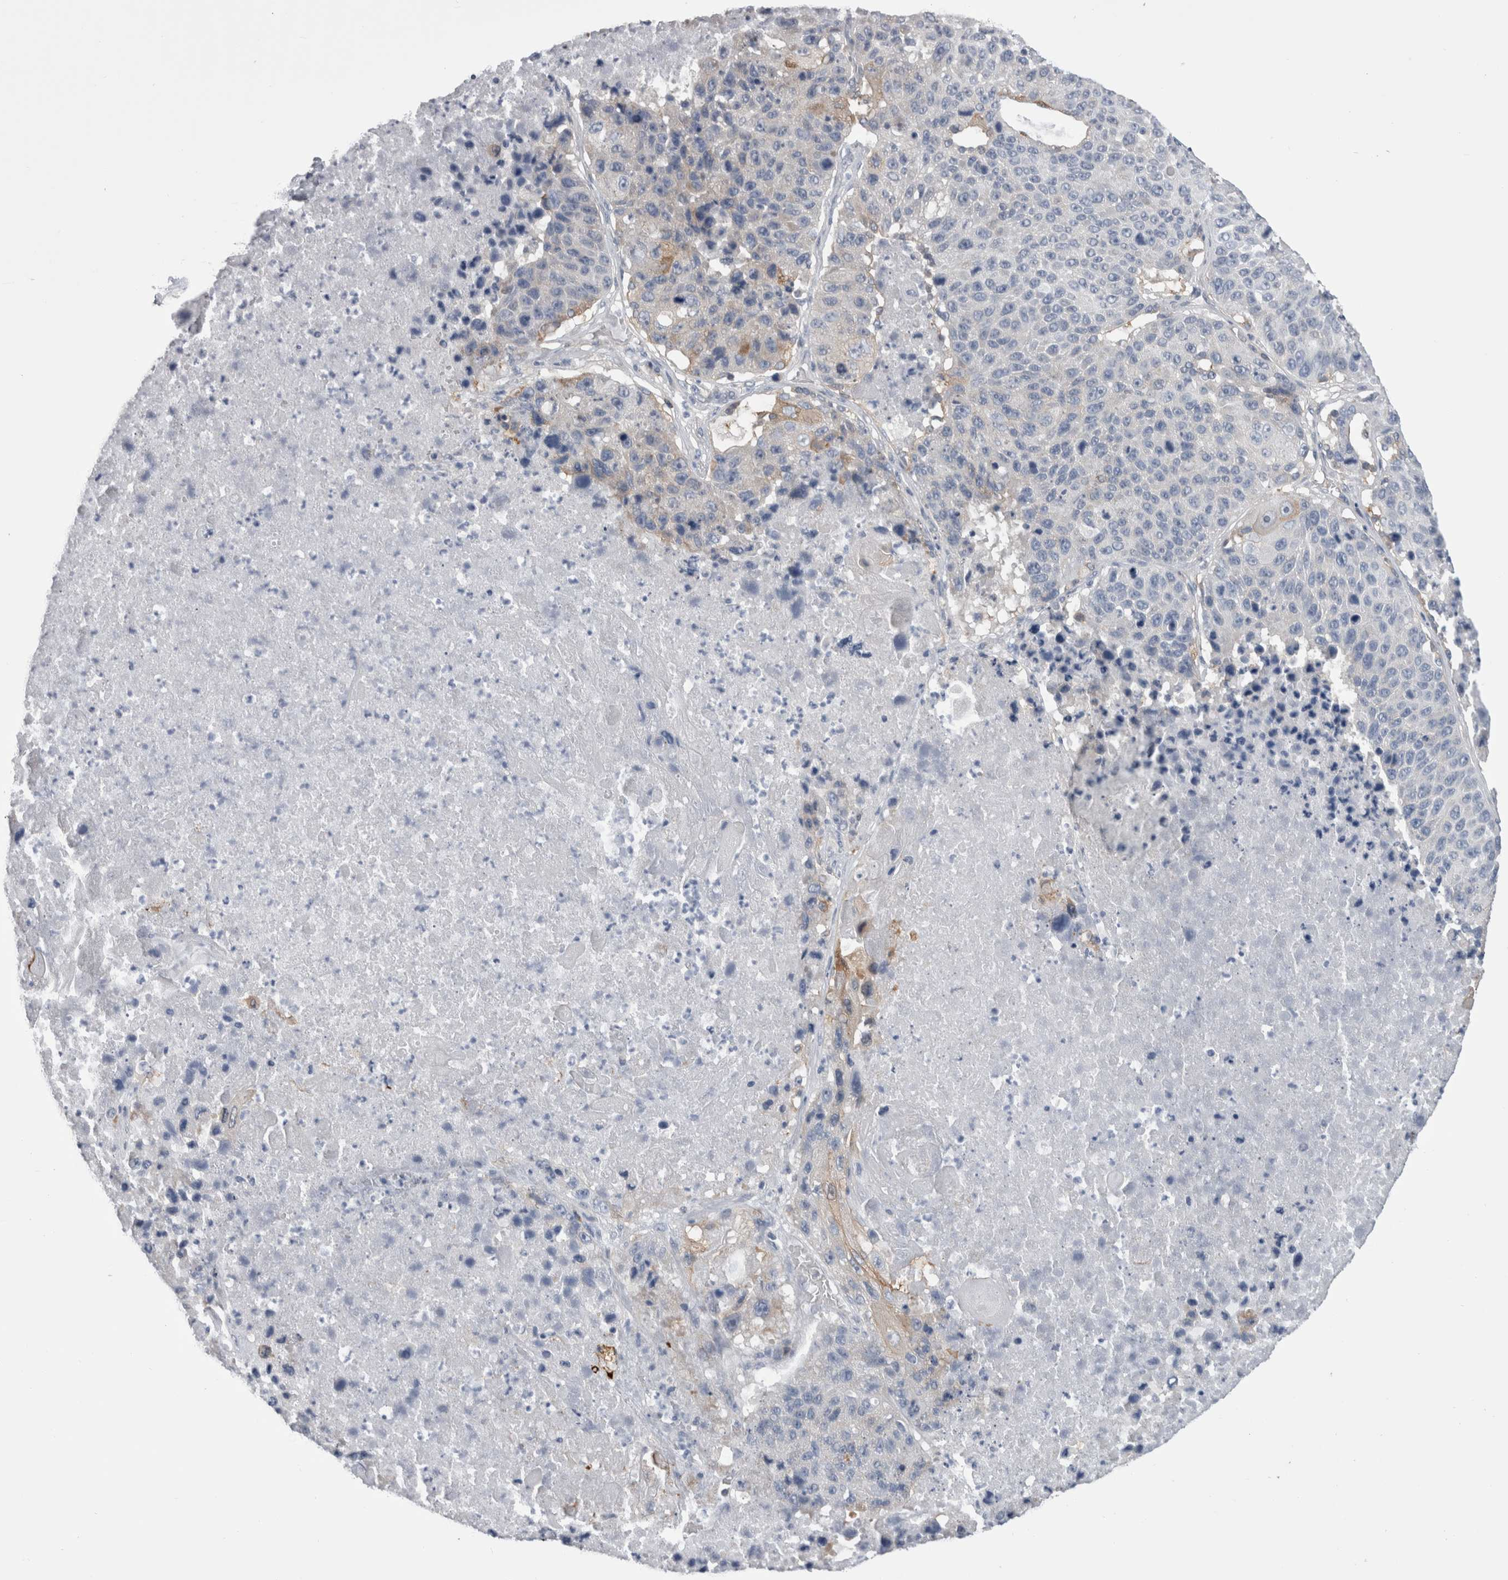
{"staining": {"intensity": "weak", "quantity": "<25%", "location": "cytoplasmic/membranous"}, "tissue": "lung cancer", "cell_type": "Tumor cells", "image_type": "cancer", "snomed": [{"axis": "morphology", "description": "Squamous cell carcinoma, NOS"}, {"axis": "topography", "description": "Lung"}], "caption": "Lung cancer stained for a protein using IHC shows no positivity tumor cells.", "gene": "DCTN6", "patient": {"sex": "male", "age": 61}}